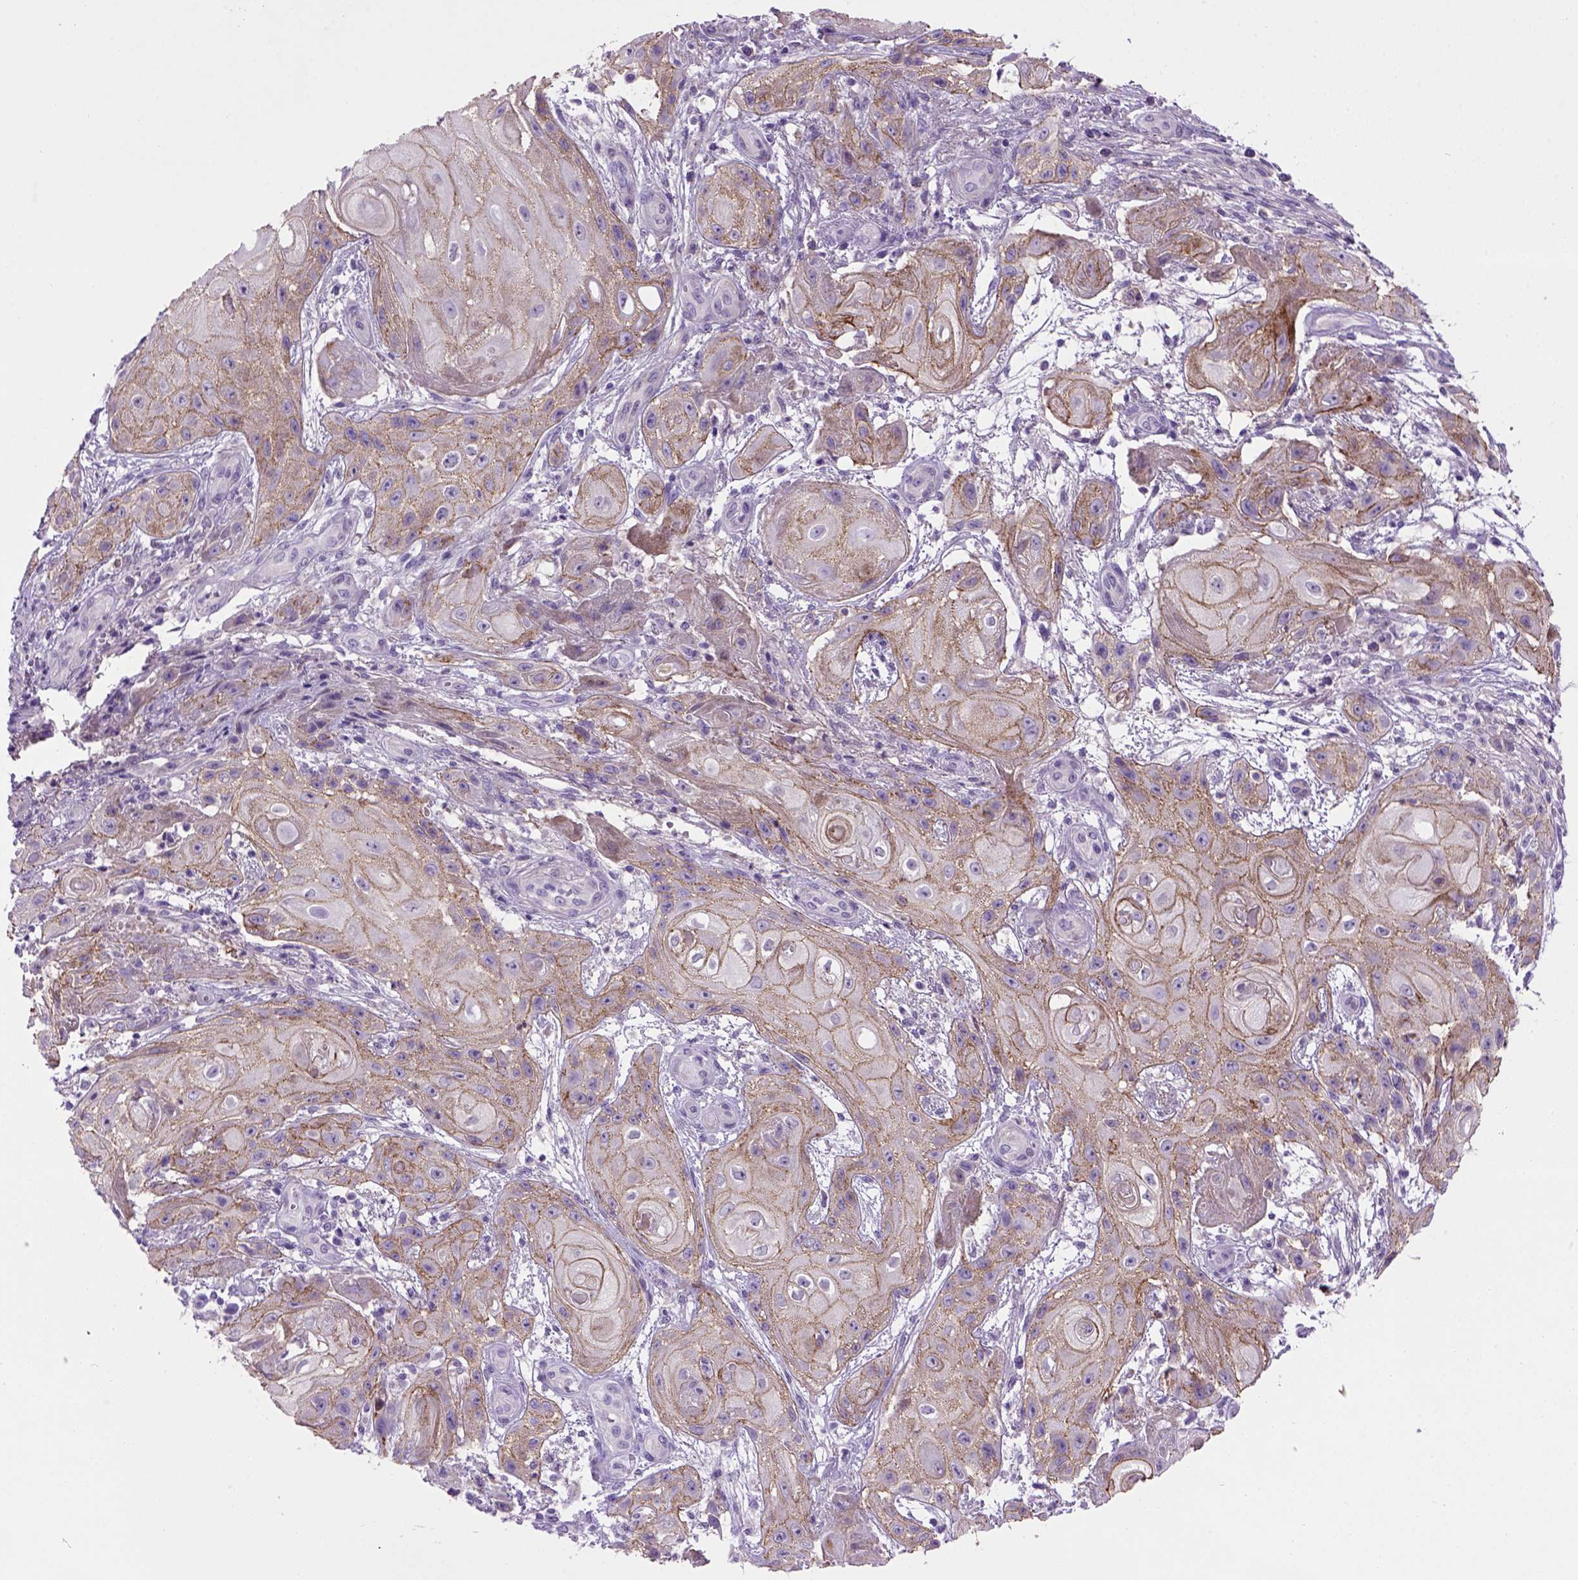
{"staining": {"intensity": "moderate", "quantity": "25%-75%", "location": "cytoplasmic/membranous"}, "tissue": "skin cancer", "cell_type": "Tumor cells", "image_type": "cancer", "snomed": [{"axis": "morphology", "description": "Squamous cell carcinoma, NOS"}, {"axis": "topography", "description": "Skin"}], "caption": "About 25%-75% of tumor cells in human skin squamous cell carcinoma exhibit moderate cytoplasmic/membranous protein positivity as visualized by brown immunohistochemical staining.", "gene": "CDH1", "patient": {"sex": "male", "age": 62}}